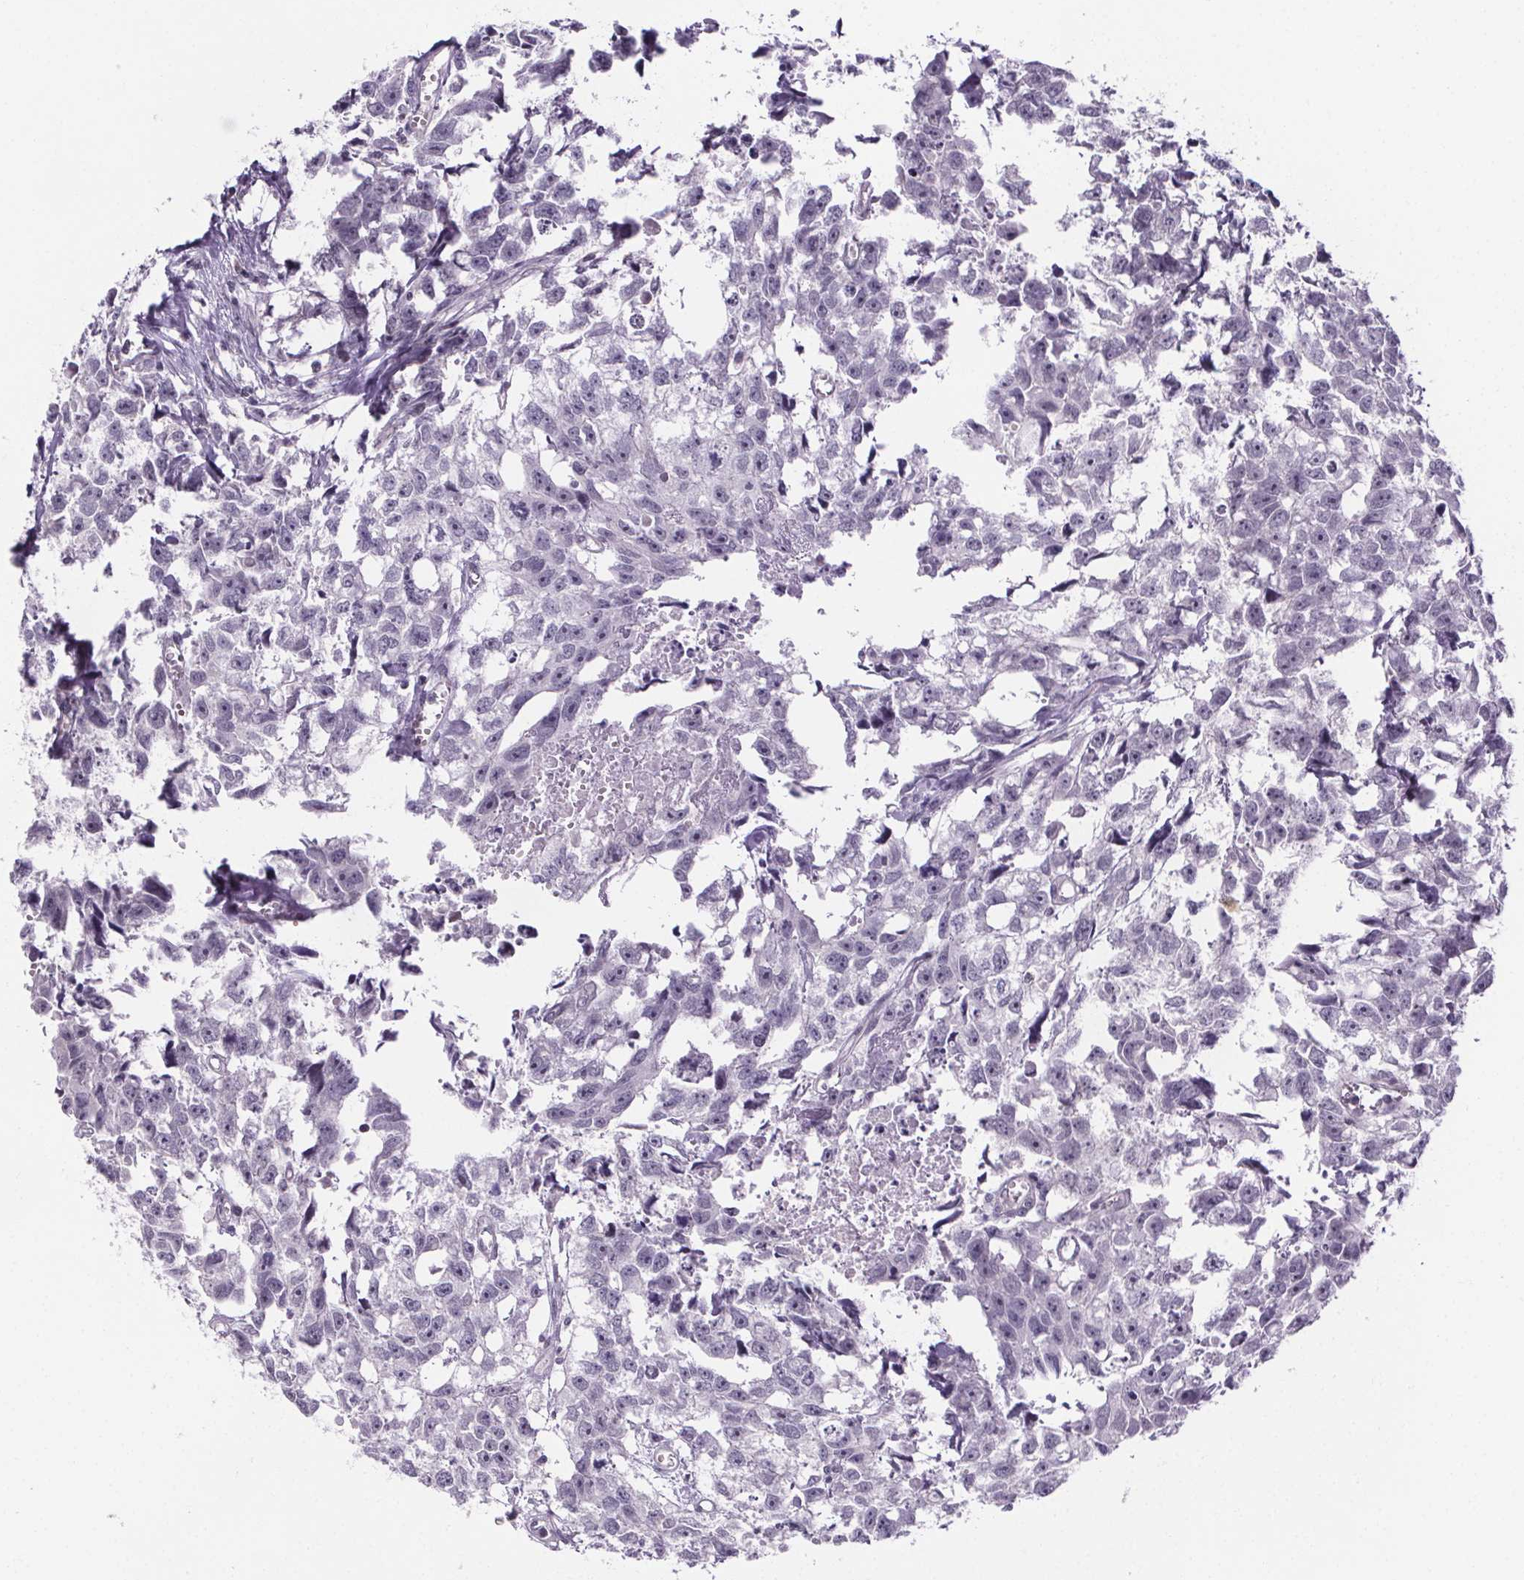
{"staining": {"intensity": "negative", "quantity": "none", "location": "none"}, "tissue": "testis cancer", "cell_type": "Tumor cells", "image_type": "cancer", "snomed": [{"axis": "morphology", "description": "Carcinoma, Embryonal, NOS"}, {"axis": "morphology", "description": "Teratoma, malignant, NOS"}, {"axis": "topography", "description": "Testis"}], "caption": "Immunohistochemistry of human testis cancer (malignant teratoma) reveals no expression in tumor cells.", "gene": "TTC12", "patient": {"sex": "male", "age": 44}}